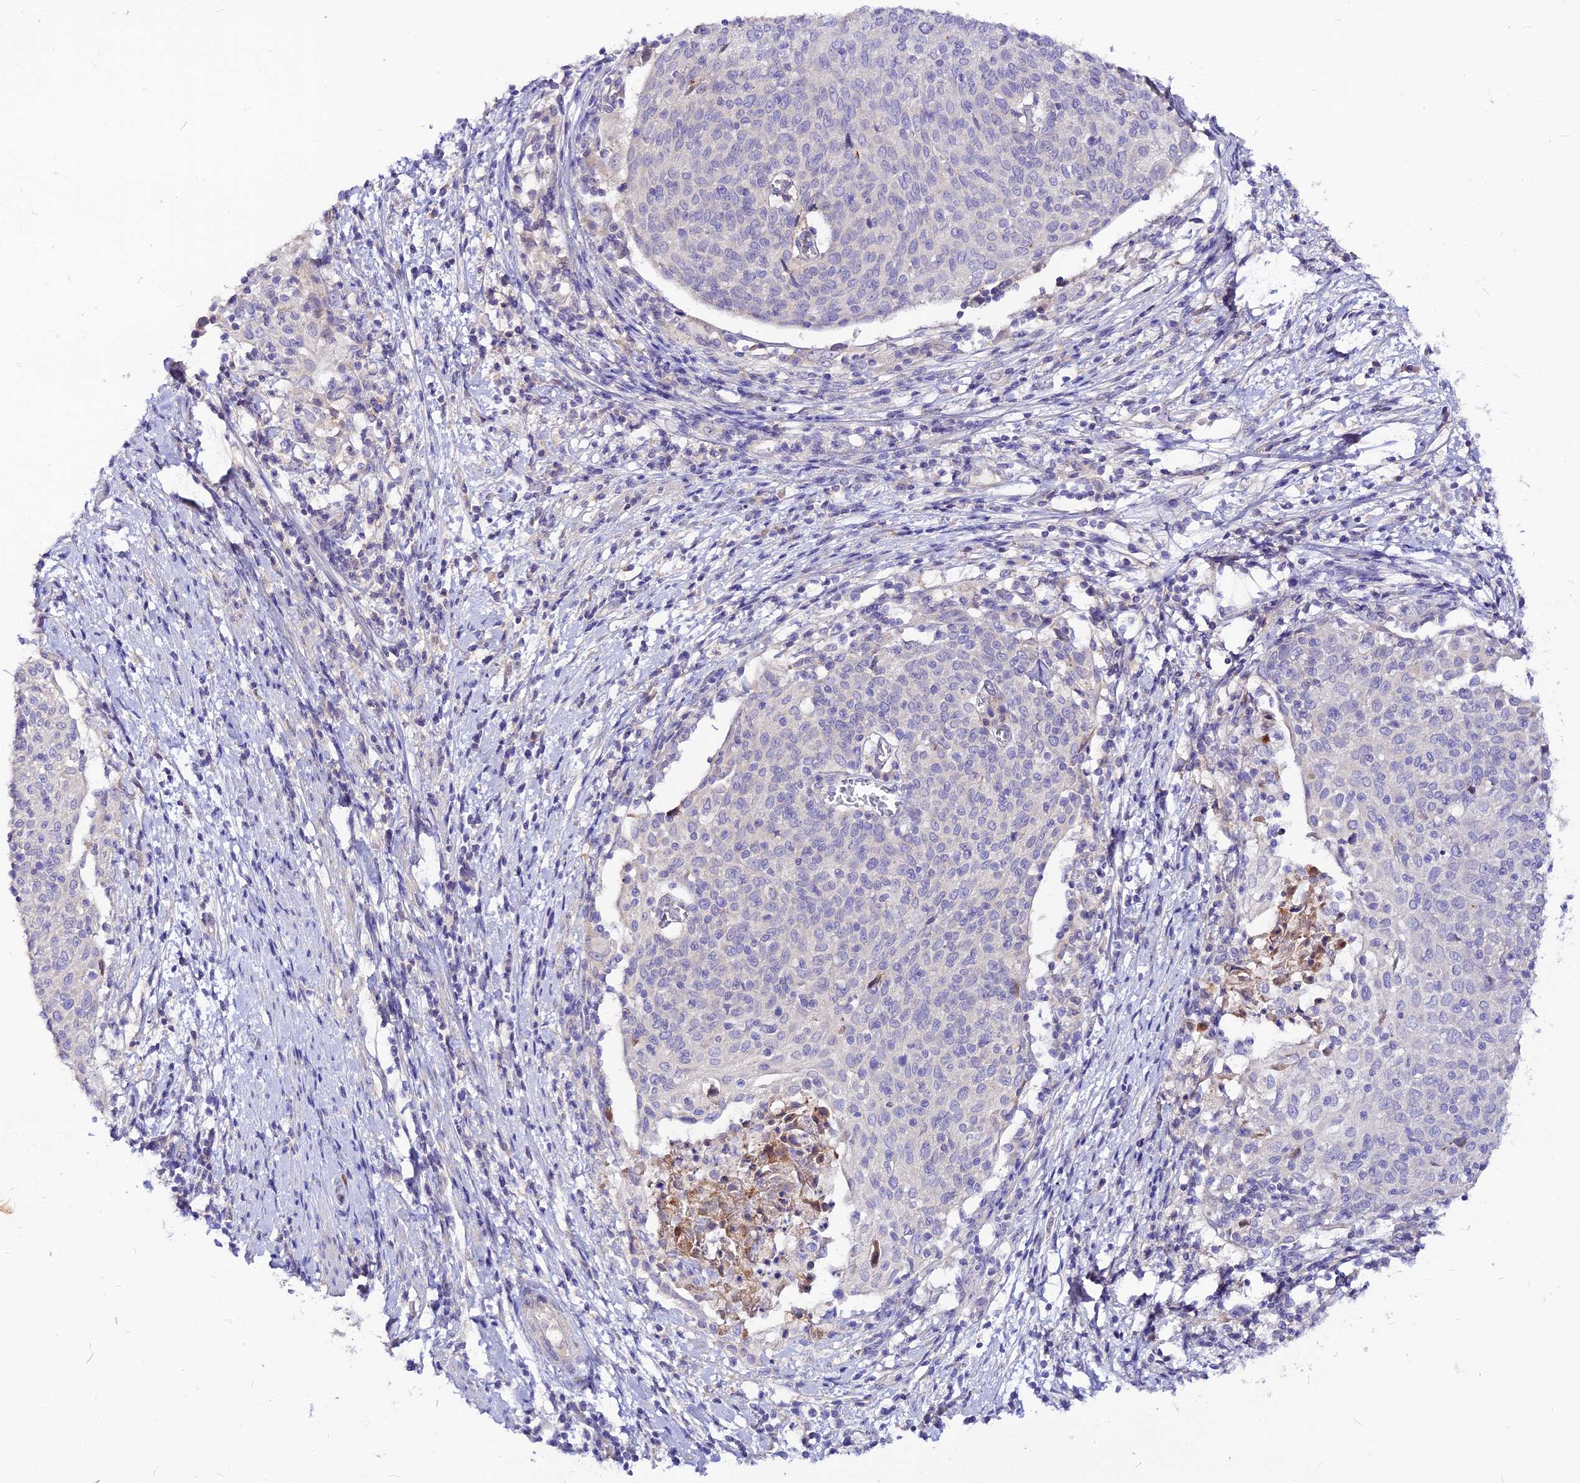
{"staining": {"intensity": "negative", "quantity": "none", "location": "none"}, "tissue": "cervical cancer", "cell_type": "Tumor cells", "image_type": "cancer", "snomed": [{"axis": "morphology", "description": "Squamous cell carcinoma, NOS"}, {"axis": "topography", "description": "Cervix"}], "caption": "This is an immunohistochemistry (IHC) image of cervical cancer (squamous cell carcinoma). There is no staining in tumor cells.", "gene": "CZIB", "patient": {"sex": "female", "age": 52}}